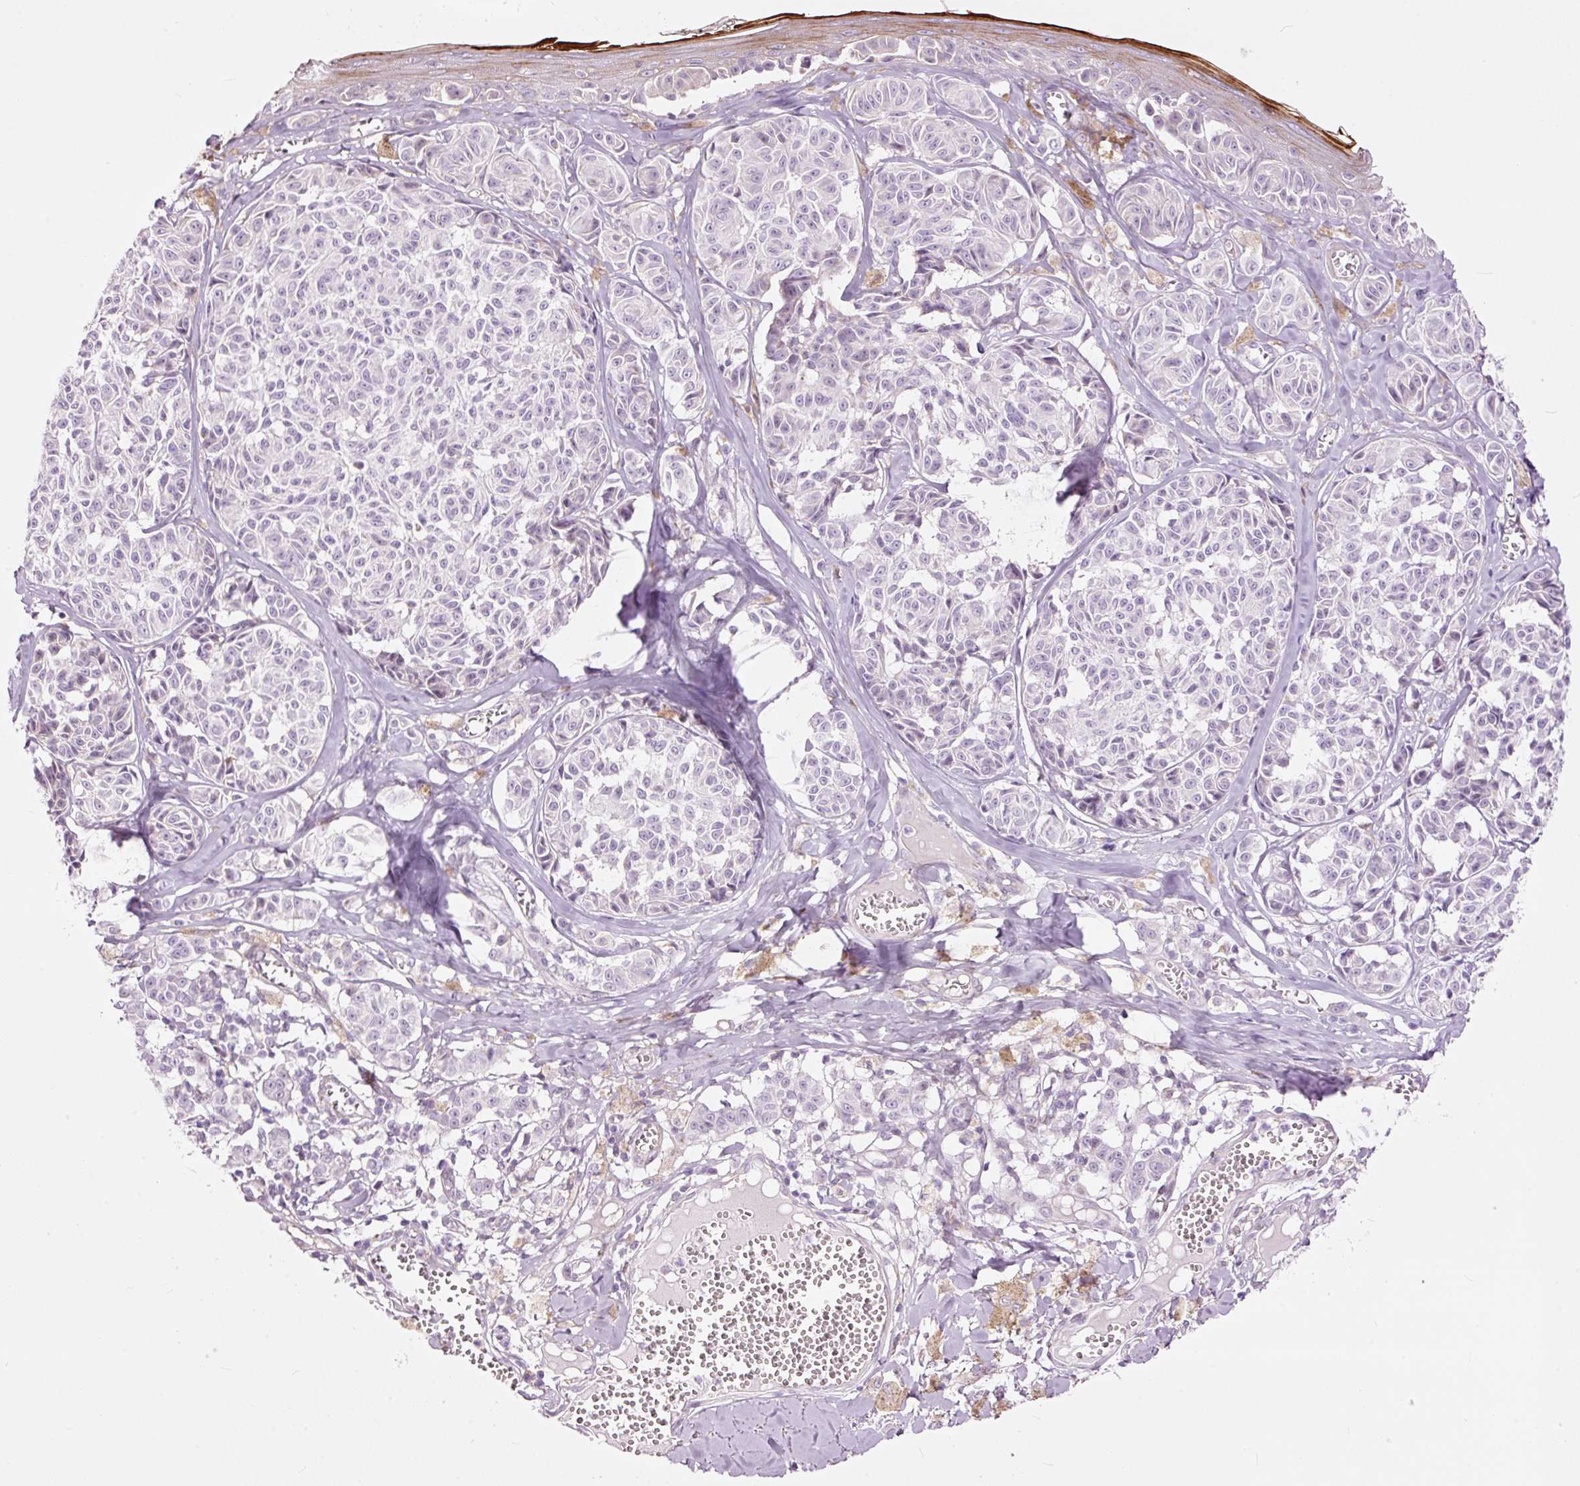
{"staining": {"intensity": "negative", "quantity": "none", "location": "none"}, "tissue": "melanoma", "cell_type": "Tumor cells", "image_type": "cancer", "snomed": [{"axis": "morphology", "description": "Malignant melanoma, NOS"}, {"axis": "topography", "description": "Skin"}], "caption": "Immunohistochemical staining of malignant melanoma shows no significant expression in tumor cells. Brightfield microscopy of immunohistochemistry stained with DAB (3,3'-diaminobenzidine) (brown) and hematoxylin (blue), captured at high magnification.", "gene": "FCRL4", "patient": {"sex": "female", "age": 43}}